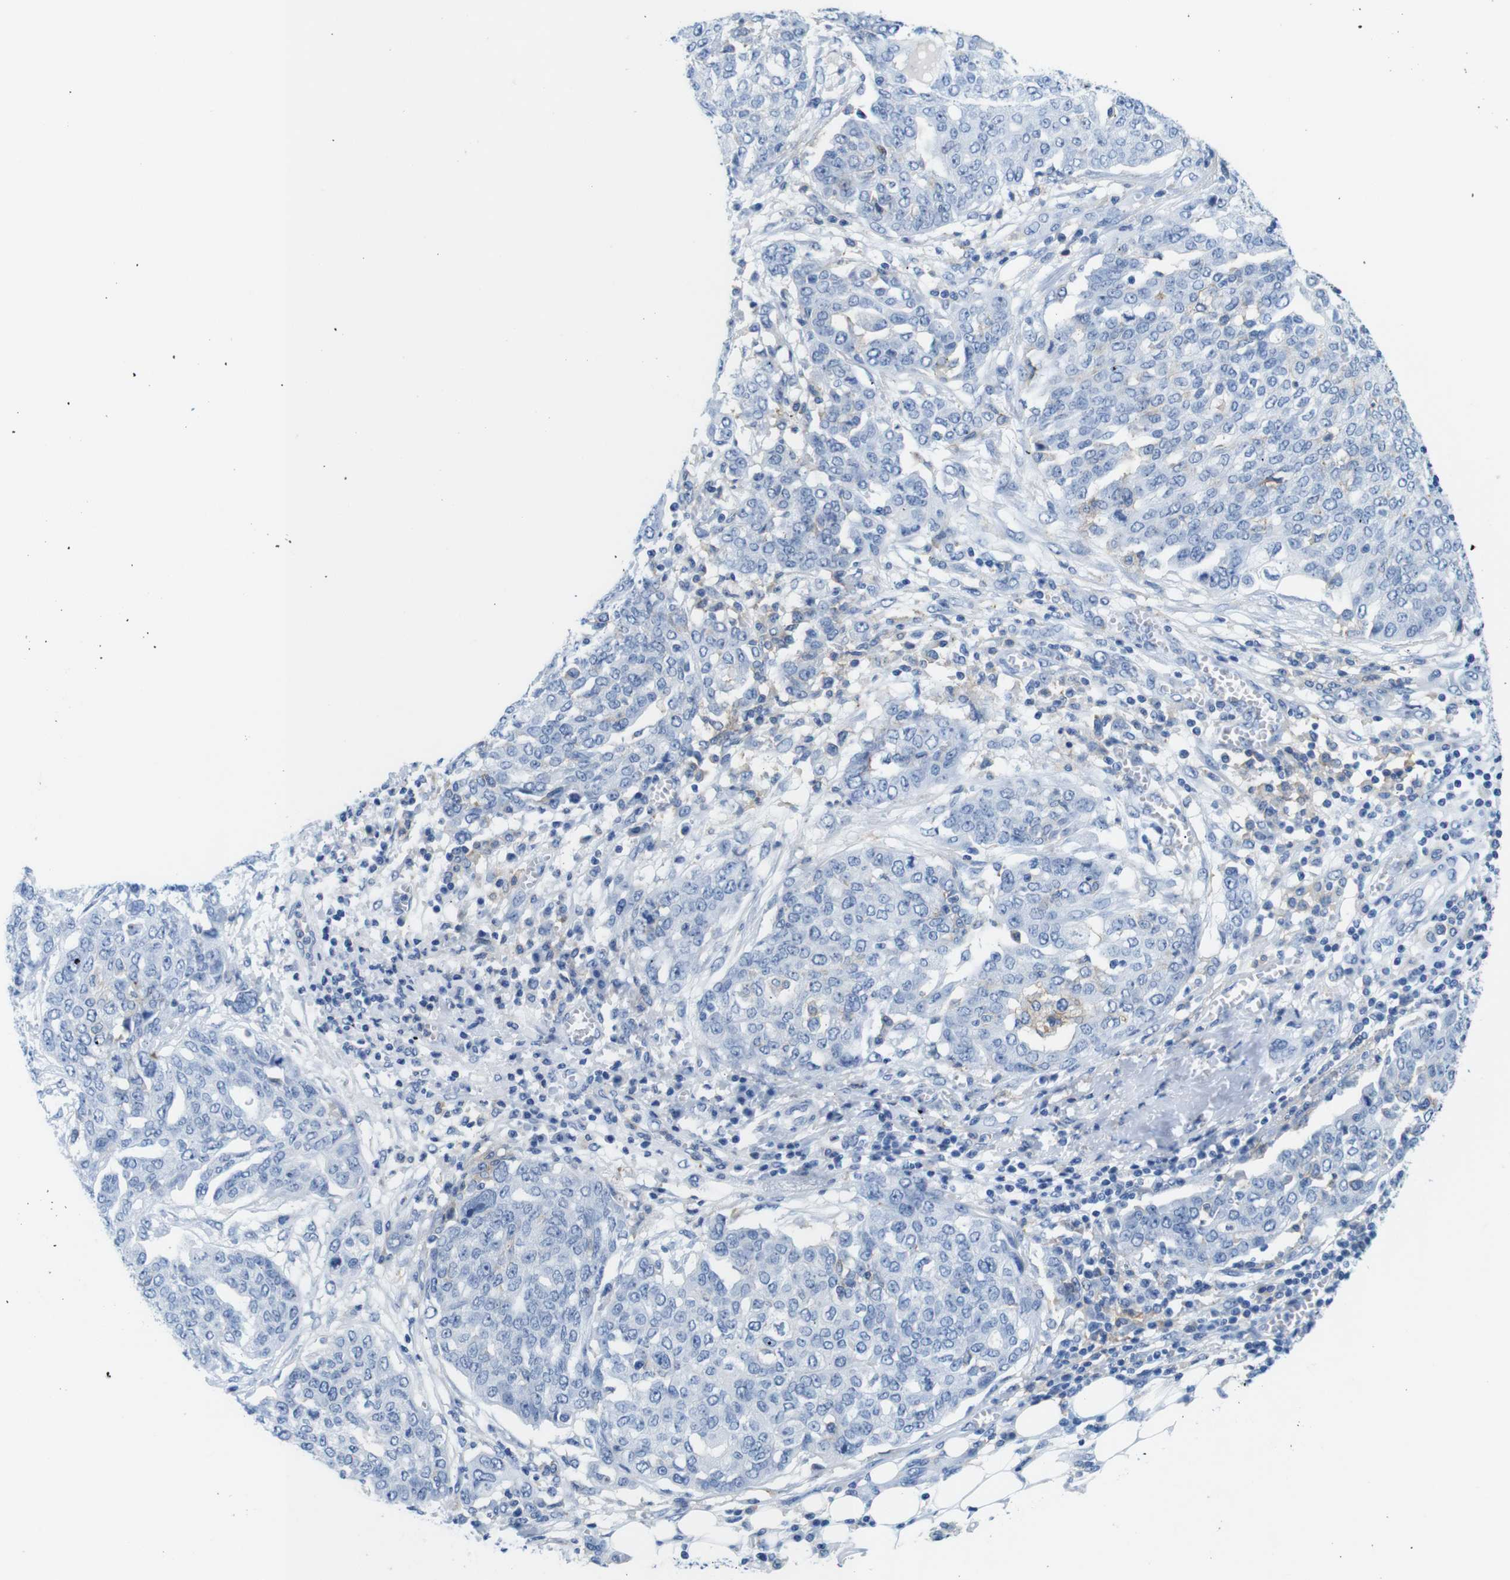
{"staining": {"intensity": "negative", "quantity": "none", "location": "none"}, "tissue": "ovarian cancer", "cell_type": "Tumor cells", "image_type": "cancer", "snomed": [{"axis": "morphology", "description": "Cystadenocarcinoma, serous, NOS"}, {"axis": "topography", "description": "Soft tissue"}, {"axis": "topography", "description": "Ovary"}], "caption": "The immunohistochemistry (IHC) micrograph has no significant staining in tumor cells of ovarian cancer (serous cystadenocarcinoma) tissue.", "gene": "CD300C", "patient": {"sex": "female", "age": 57}}